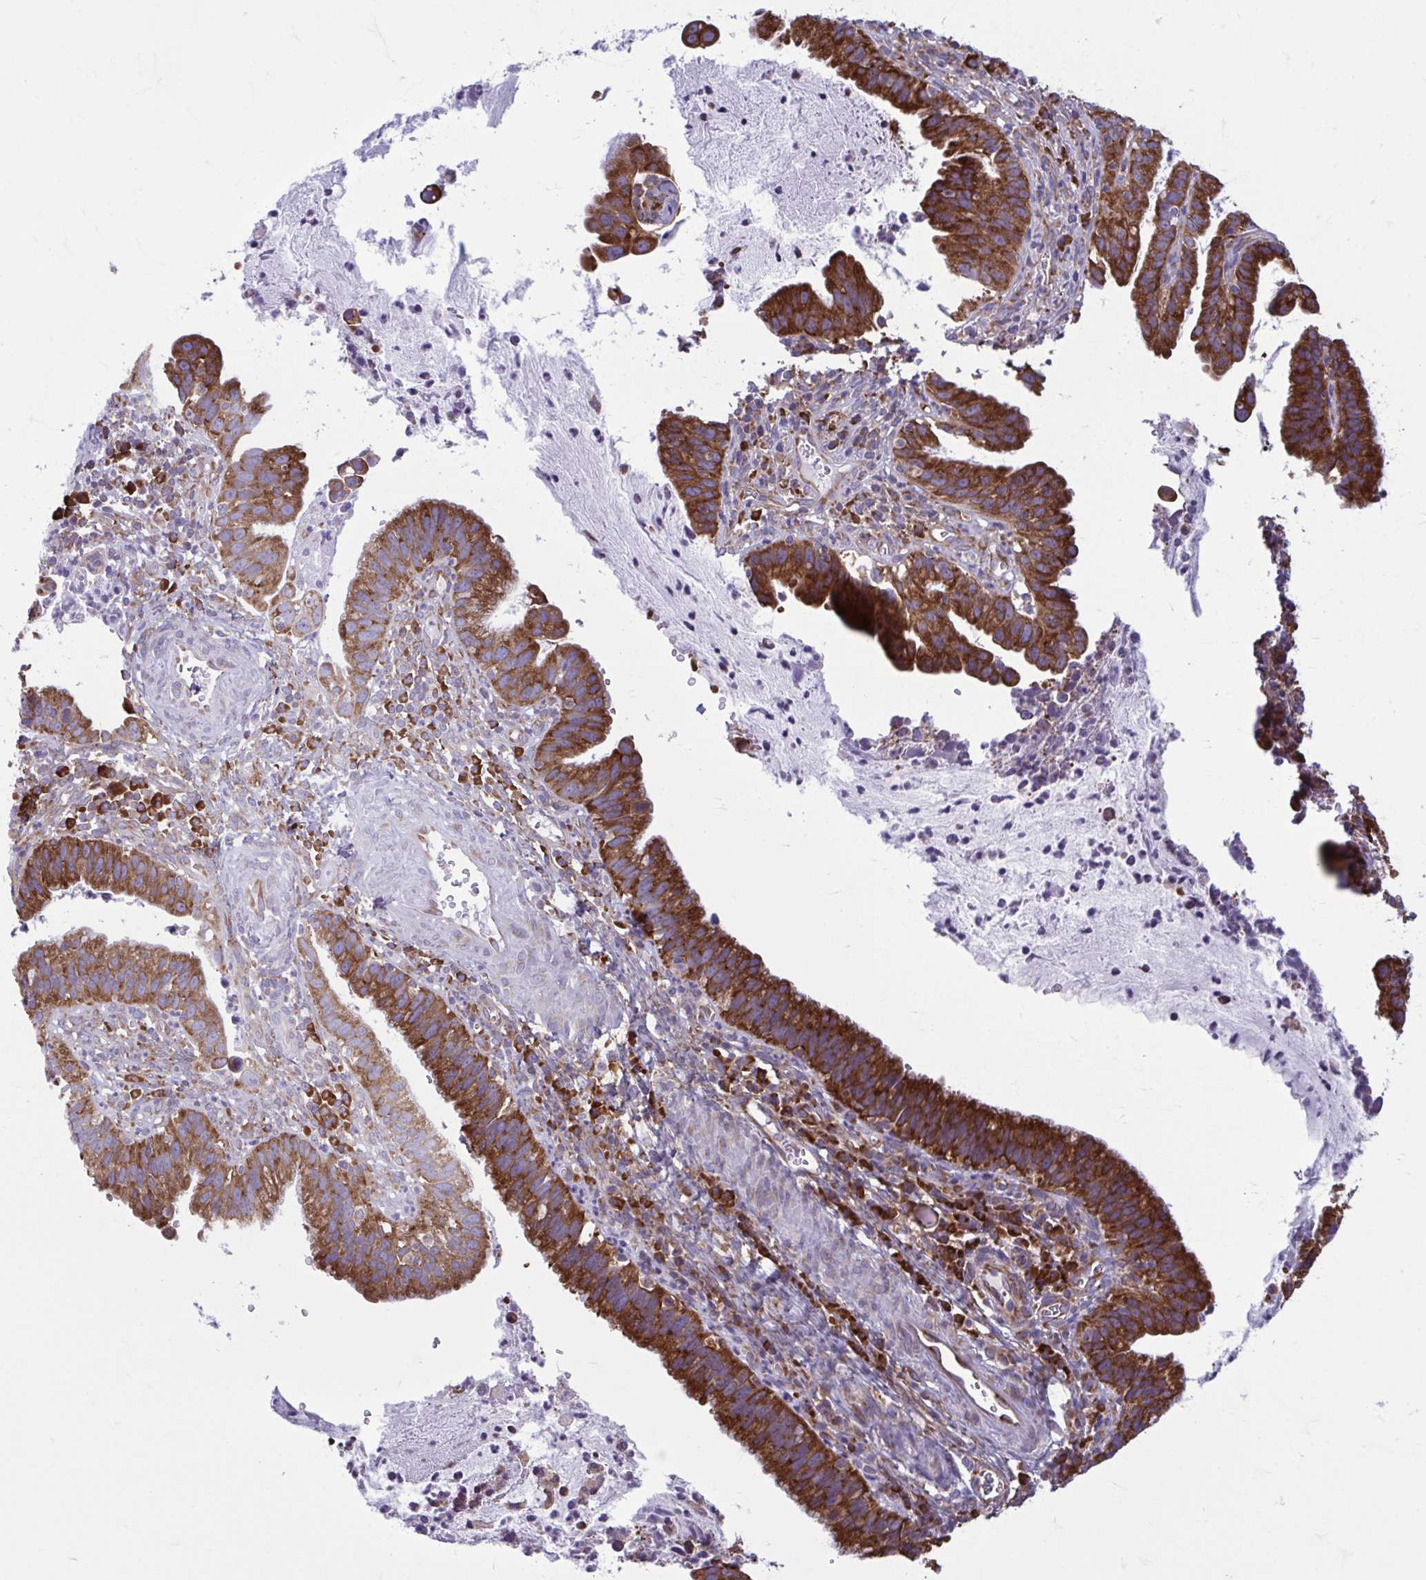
{"staining": {"intensity": "strong", "quantity": ">75%", "location": "cytoplasmic/membranous"}, "tissue": "cervical cancer", "cell_type": "Tumor cells", "image_type": "cancer", "snomed": [{"axis": "morphology", "description": "Adenocarcinoma, NOS"}, {"axis": "topography", "description": "Cervix"}], "caption": "This micrograph exhibits immunohistochemistry (IHC) staining of cervical adenocarcinoma, with high strong cytoplasmic/membranous expression in approximately >75% of tumor cells.", "gene": "RPS16", "patient": {"sex": "female", "age": 34}}